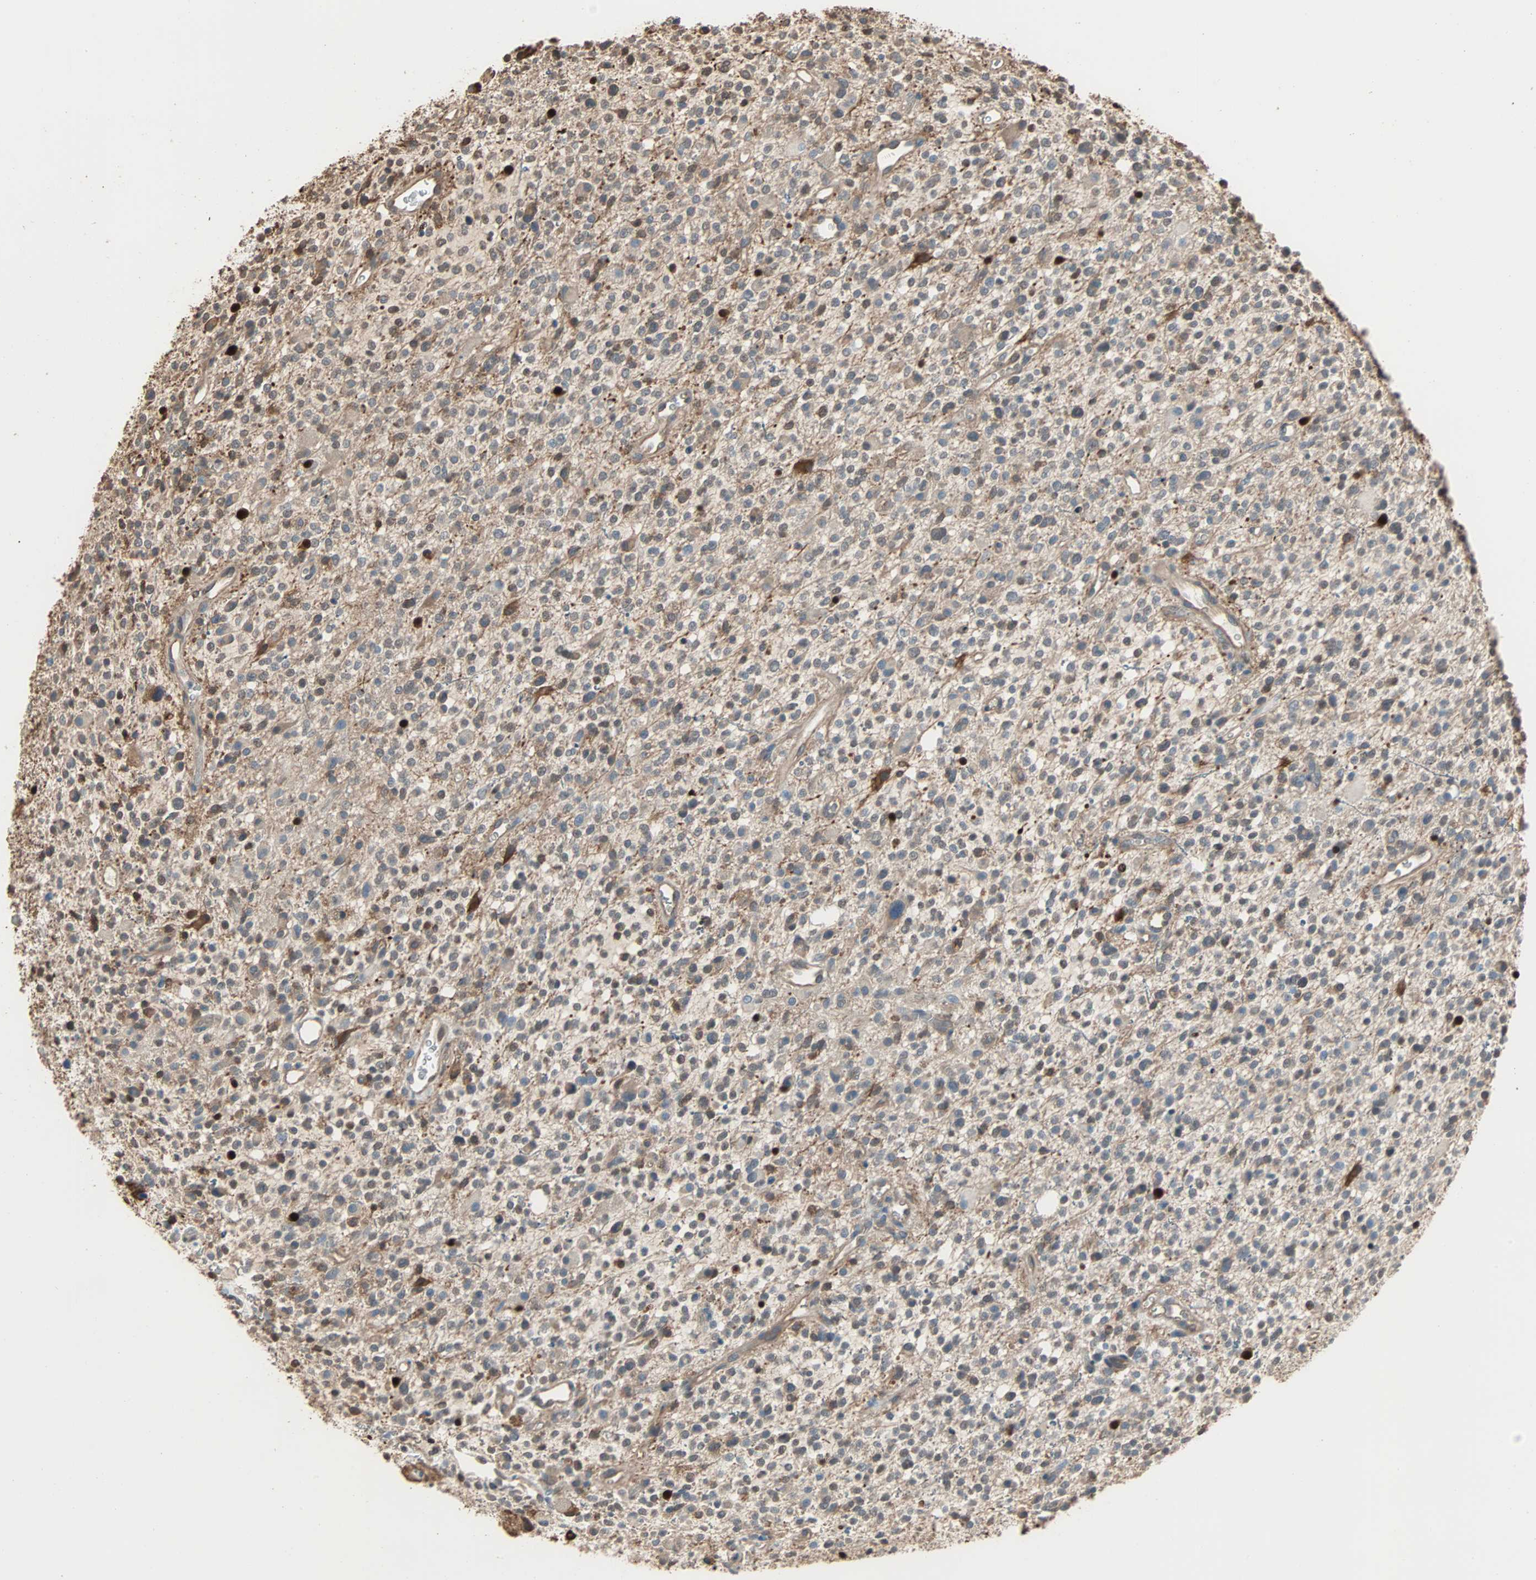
{"staining": {"intensity": "weak", "quantity": "25%-75%", "location": "cytoplasmic/membranous,nuclear"}, "tissue": "glioma", "cell_type": "Tumor cells", "image_type": "cancer", "snomed": [{"axis": "morphology", "description": "Glioma, malignant, High grade"}, {"axis": "topography", "description": "Brain"}], "caption": "This photomicrograph demonstrates malignant glioma (high-grade) stained with immunohistochemistry to label a protein in brown. The cytoplasmic/membranous and nuclear of tumor cells show weak positivity for the protein. Nuclei are counter-stained blue.", "gene": "PRDX1", "patient": {"sex": "male", "age": 48}}